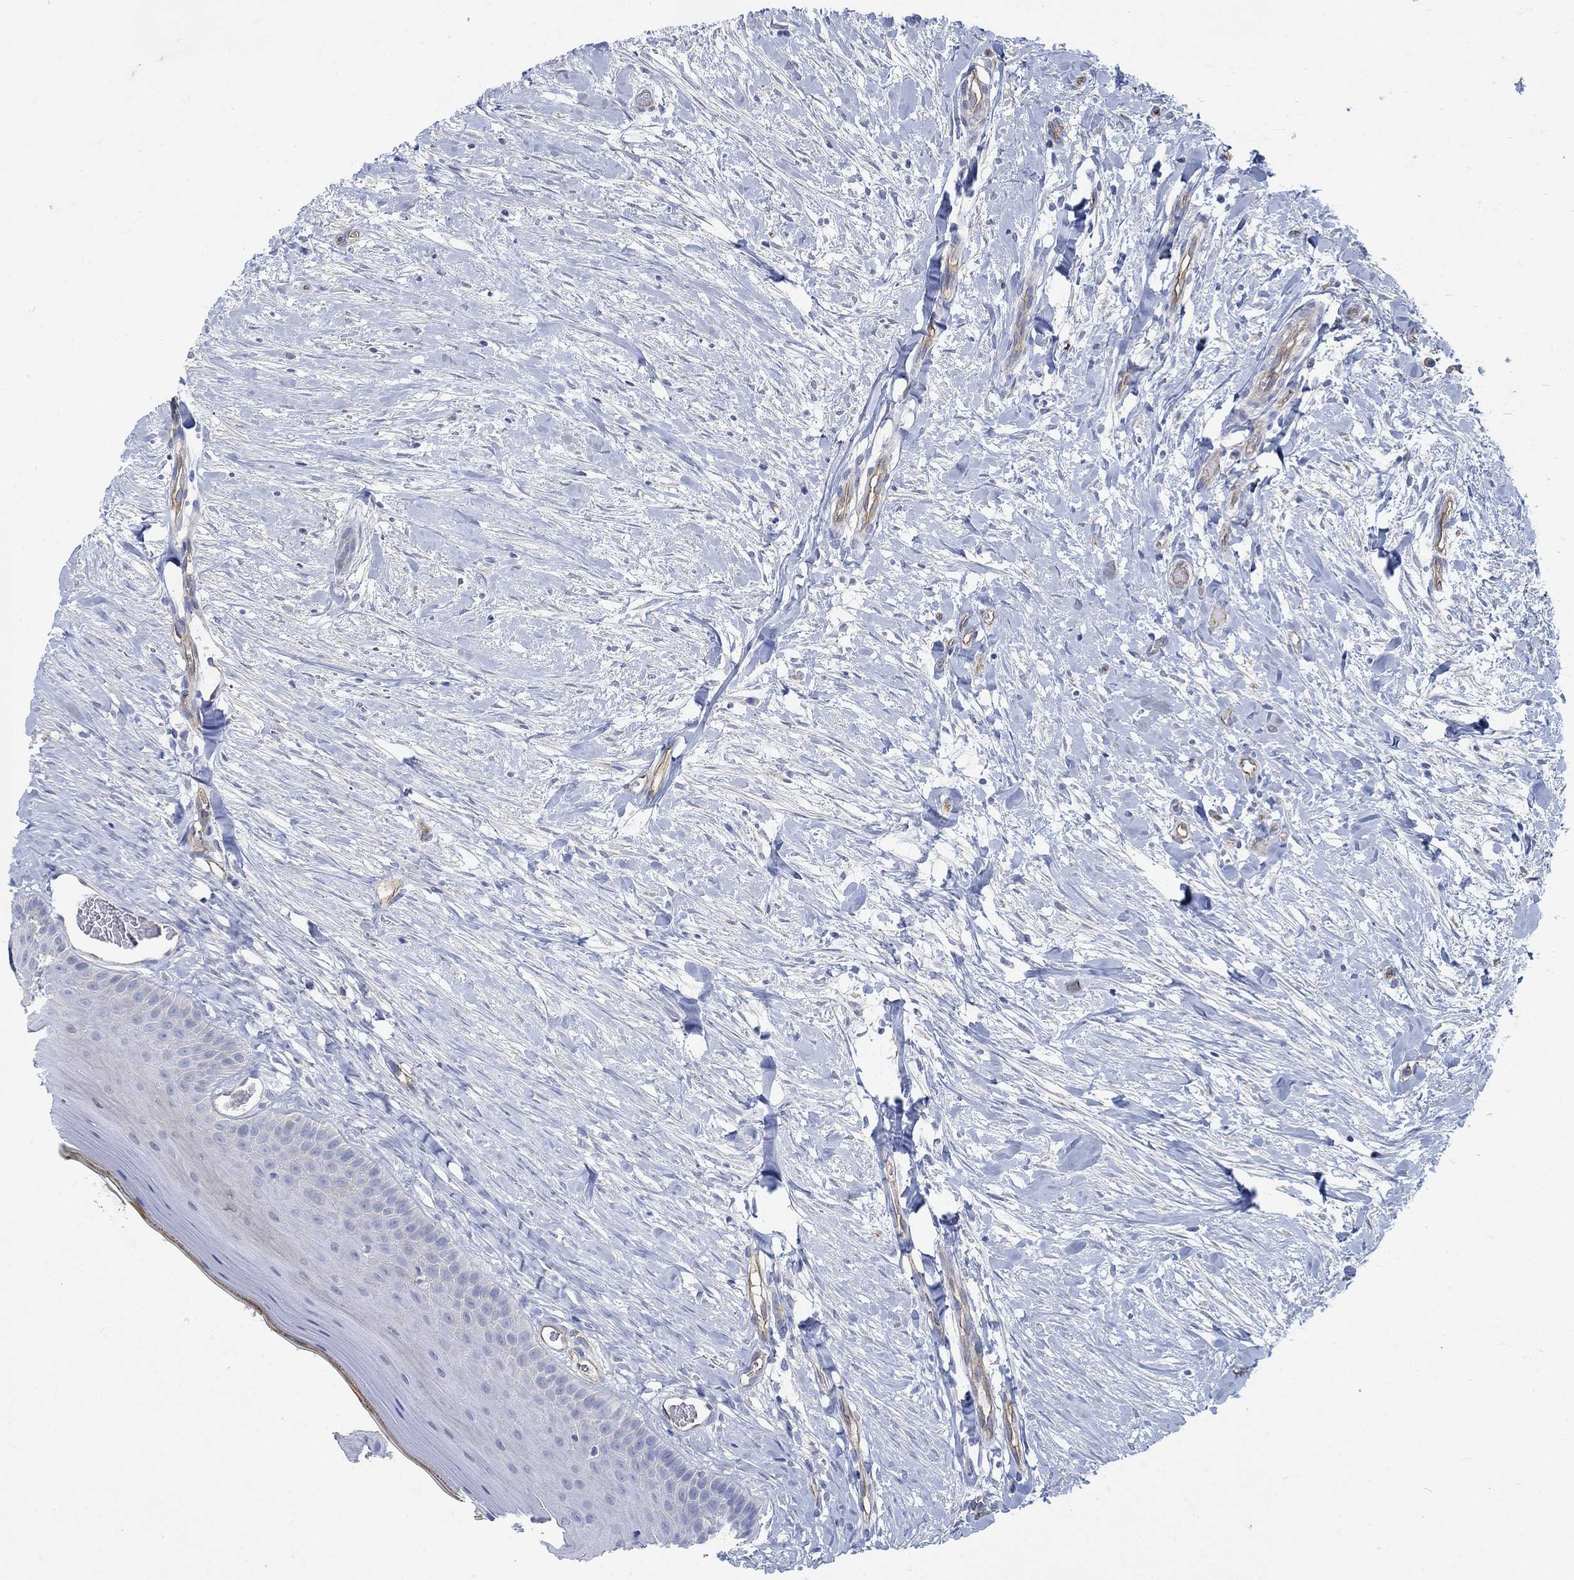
{"staining": {"intensity": "negative", "quantity": "none", "location": "none"}, "tissue": "oral mucosa", "cell_type": "Squamous epithelial cells", "image_type": "normal", "snomed": [{"axis": "morphology", "description": "Normal tissue, NOS"}, {"axis": "topography", "description": "Oral tissue"}], "caption": "This is an IHC micrograph of normal oral mucosa. There is no expression in squamous epithelial cells.", "gene": "TMEM198", "patient": {"sex": "female", "age": 43}}